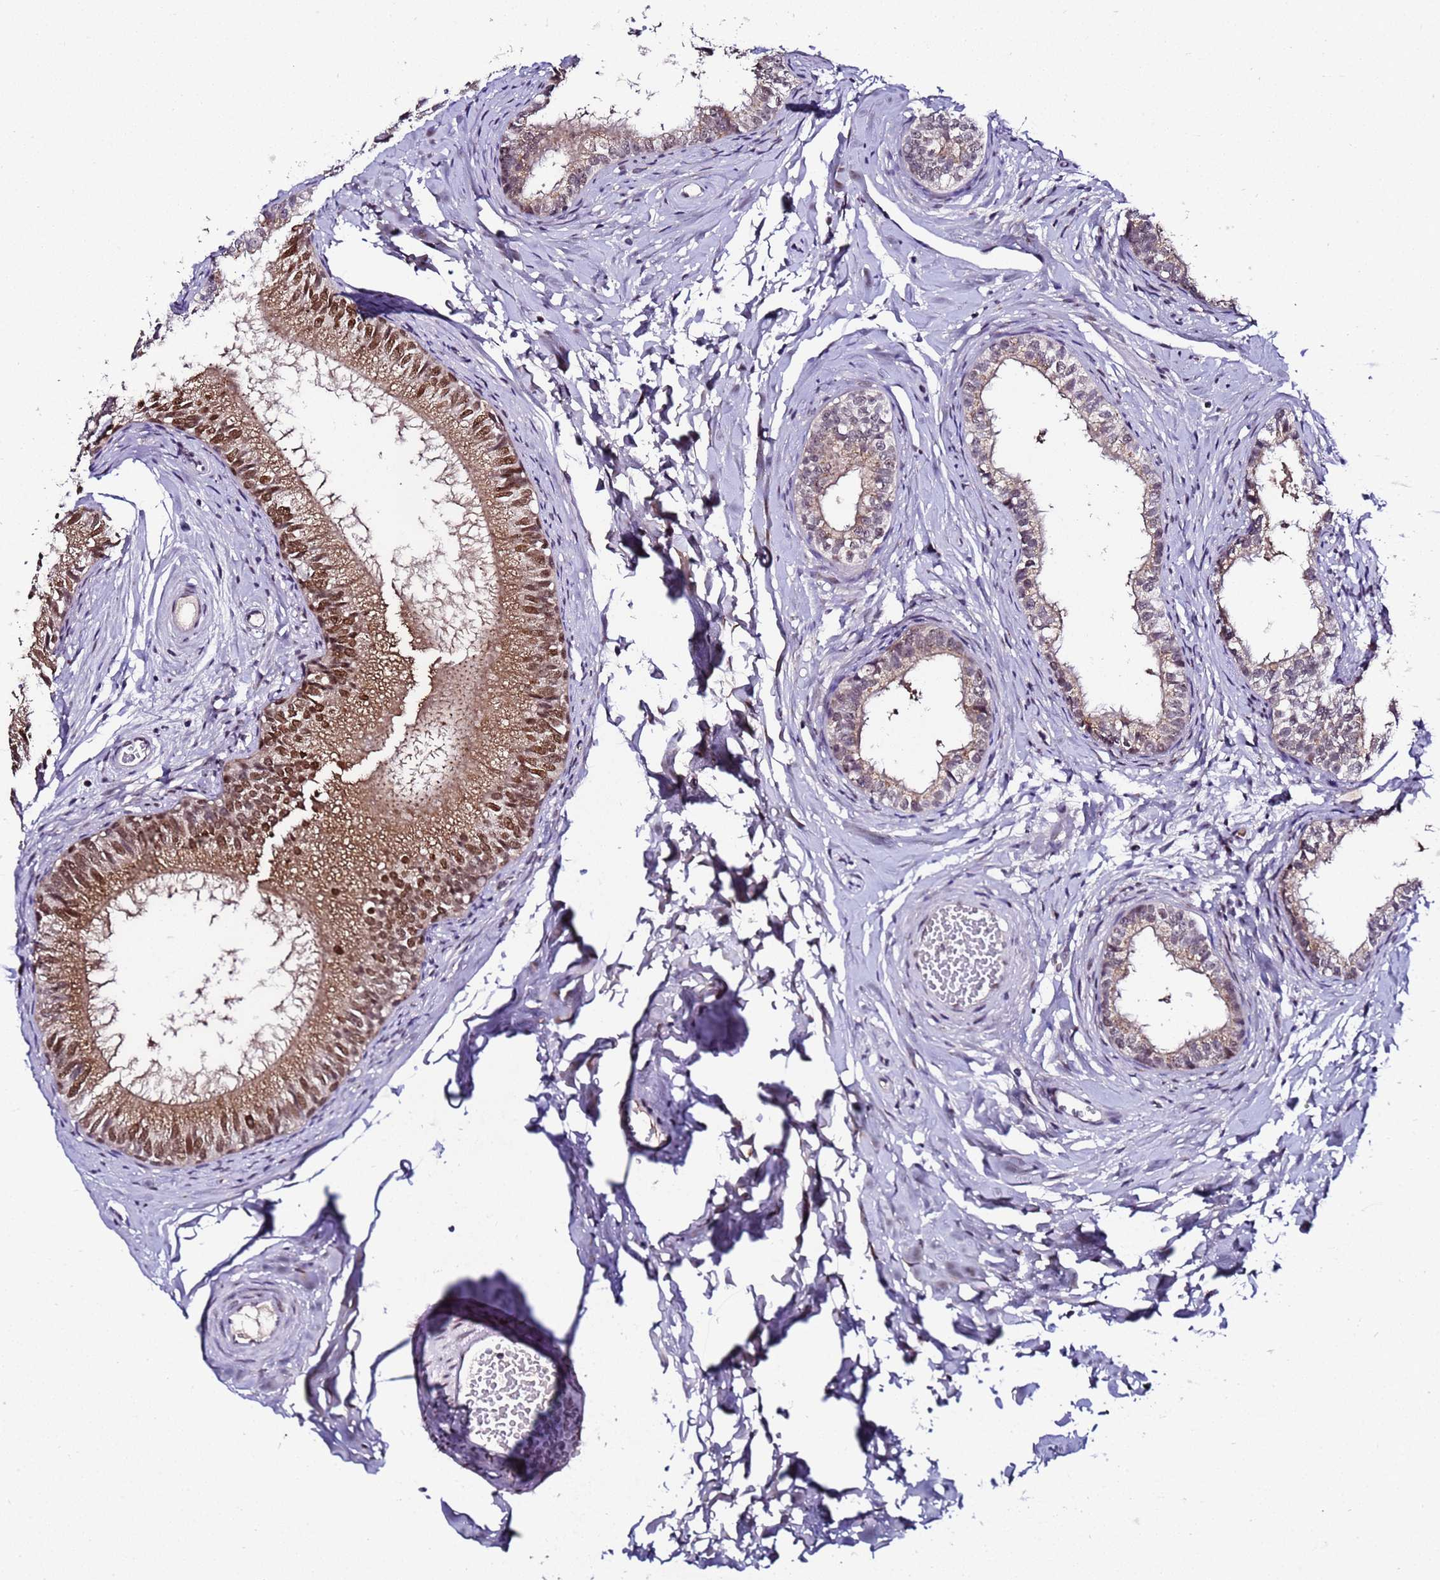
{"staining": {"intensity": "strong", "quantity": ">75%", "location": "cytoplasmic/membranous,nuclear"}, "tissue": "epididymis", "cell_type": "Glandular cells", "image_type": "normal", "snomed": [{"axis": "morphology", "description": "Normal tissue, NOS"}, {"axis": "topography", "description": "Epididymis"}], "caption": "The immunohistochemical stain labels strong cytoplasmic/membranous,nuclear staining in glandular cells of normal epididymis.", "gene": "C19orf47", "patient": {"sex": "male", "age": 34}}